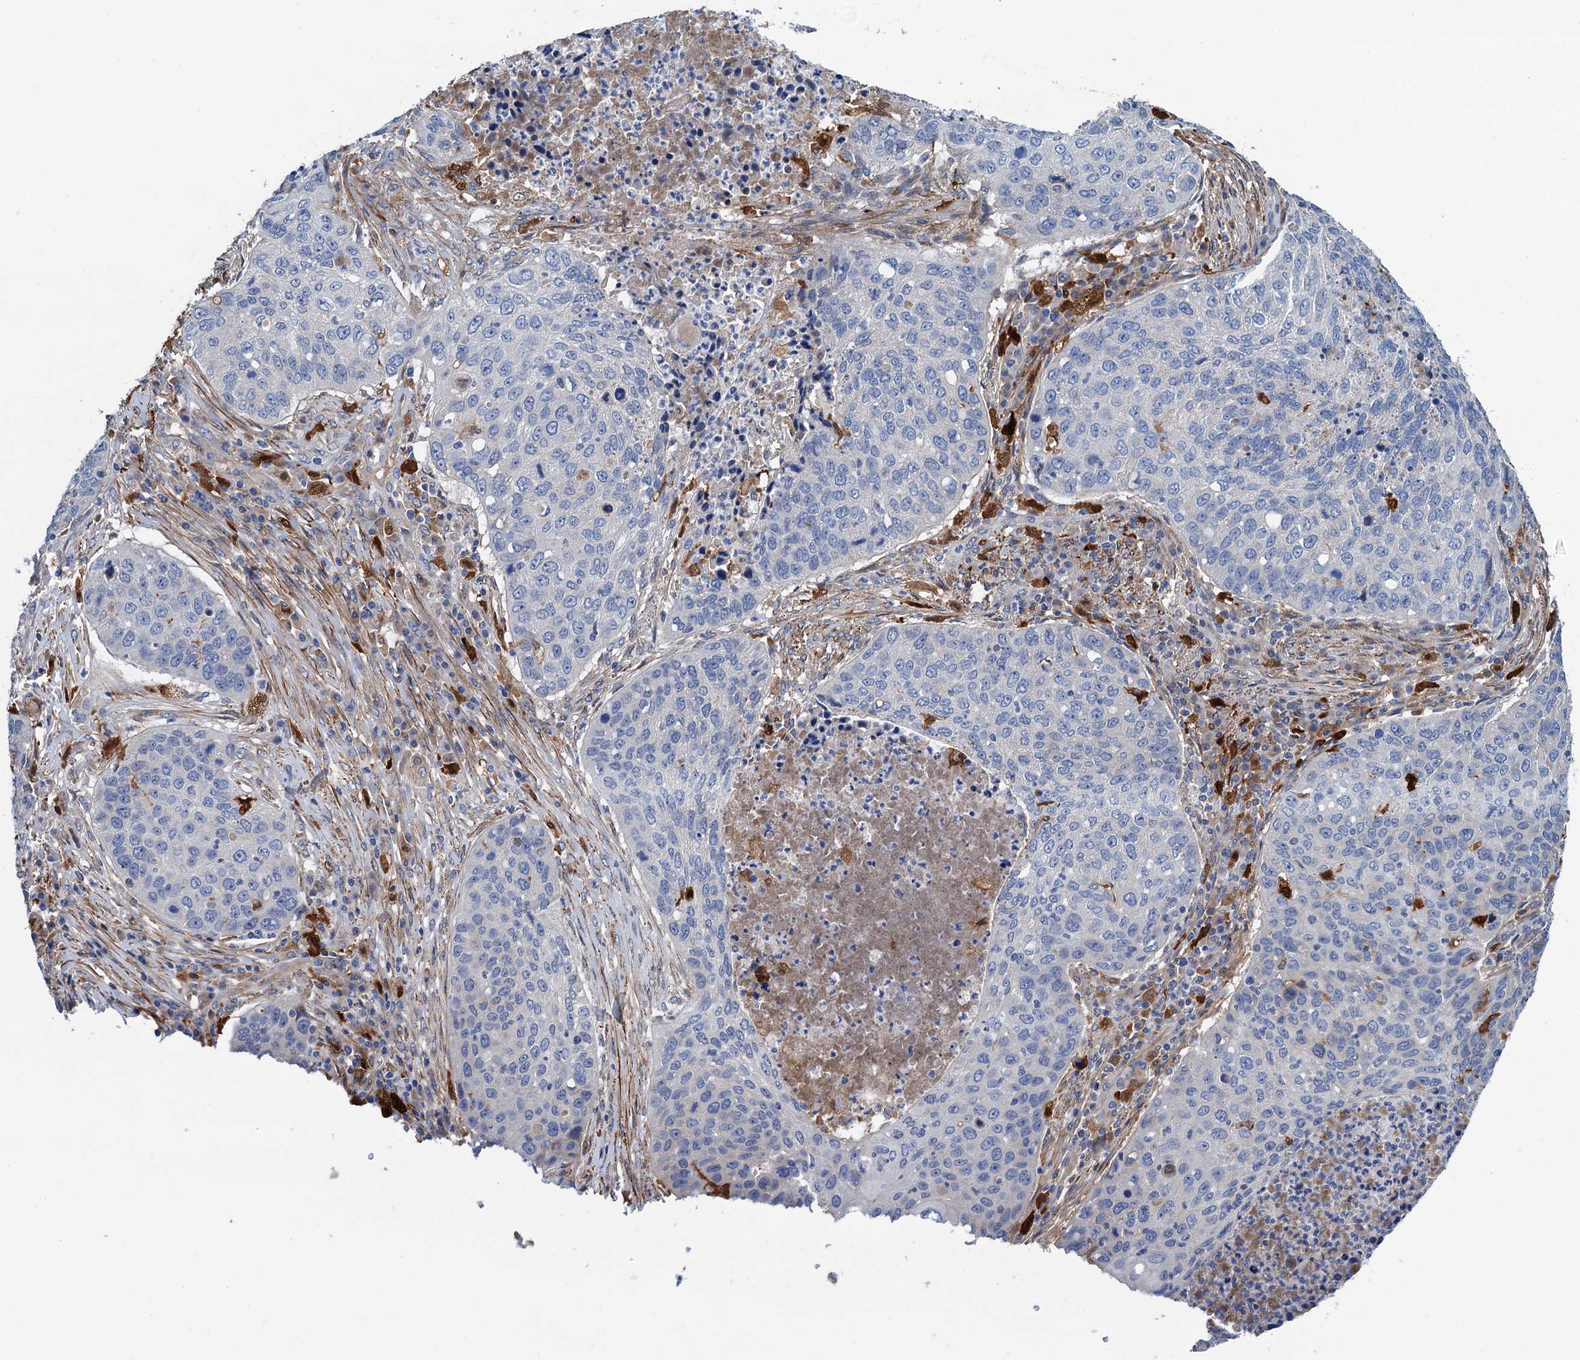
{"staining": {"intensity": "negative", "quantity": "none", "location": "none"}, "tissue": "lung cancer", "cell_type": "Tumor cells", "image_type": "cancer", "snomed": [{"axis": "morphology", "description": "Squamous cell carcinoma, NOS"}, {"axis": "topography", "description": "Lung"}], "caption": "A photomicrograph of human lung squamous cell carcinoma is negative for staining in tumor cells.", "gene": "CSTPP1", "patient": {"sex": "female", "age": 63}}